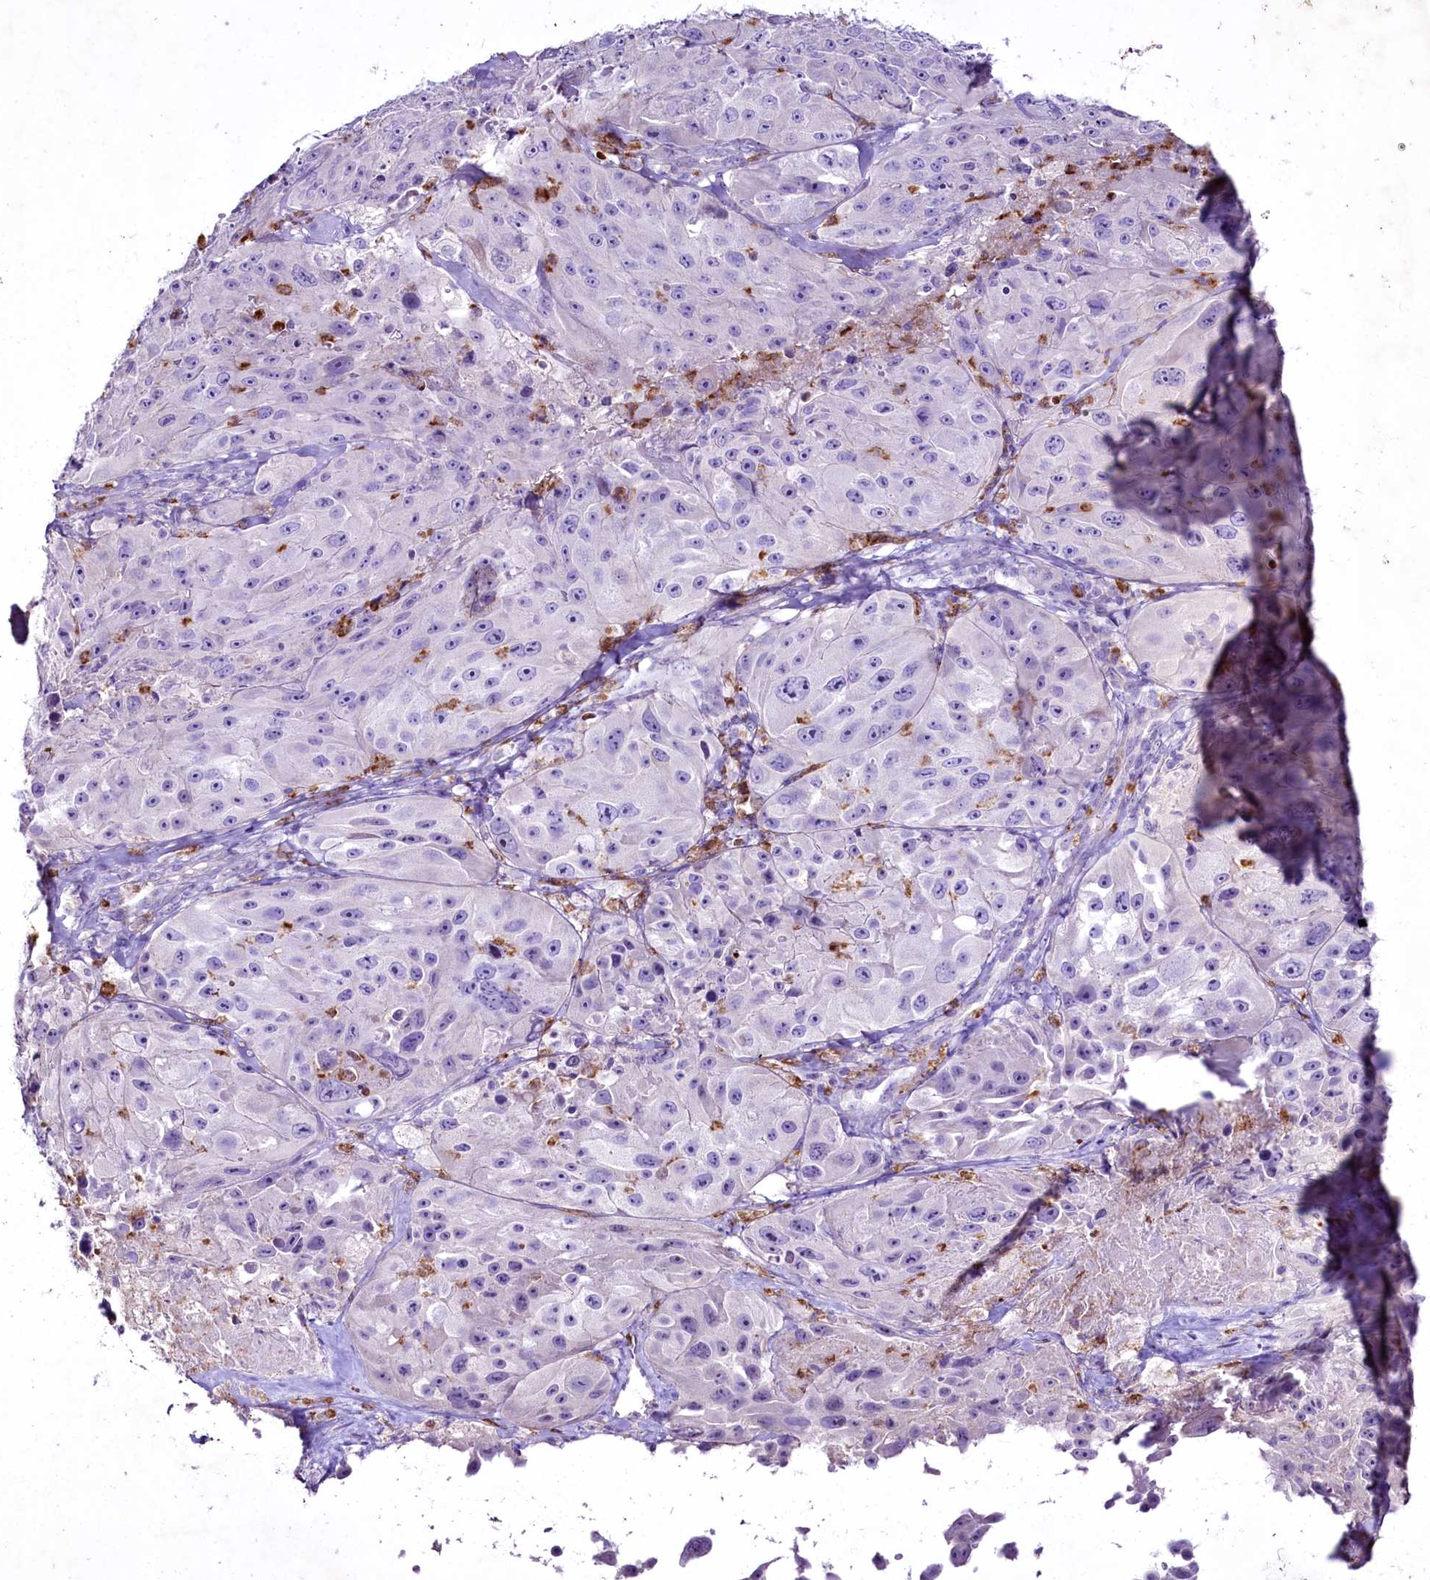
{"staining": {"intensity": "negative", "quantity": "none", "location": "none"}, "tissue": "melanoma", "cell_type": "Tumor cells", "image_type": "cancer", "snomed": [{"axis": "morphology", "description": "Malignant melanoma, Metastatic site"}, {"axis": "topography", "description": "Lymph node"}], "caption": "DAB (3,3'-diaminobenzidine) immunohistochemical staining of human melanoma demonstrates no significant staining in tumor cells. (DAB immunohistochemistry visualized using brightfield microscopy, high magnification).", "gene": "FAM209B", "patient": {"sex": "male", "age": 62}}